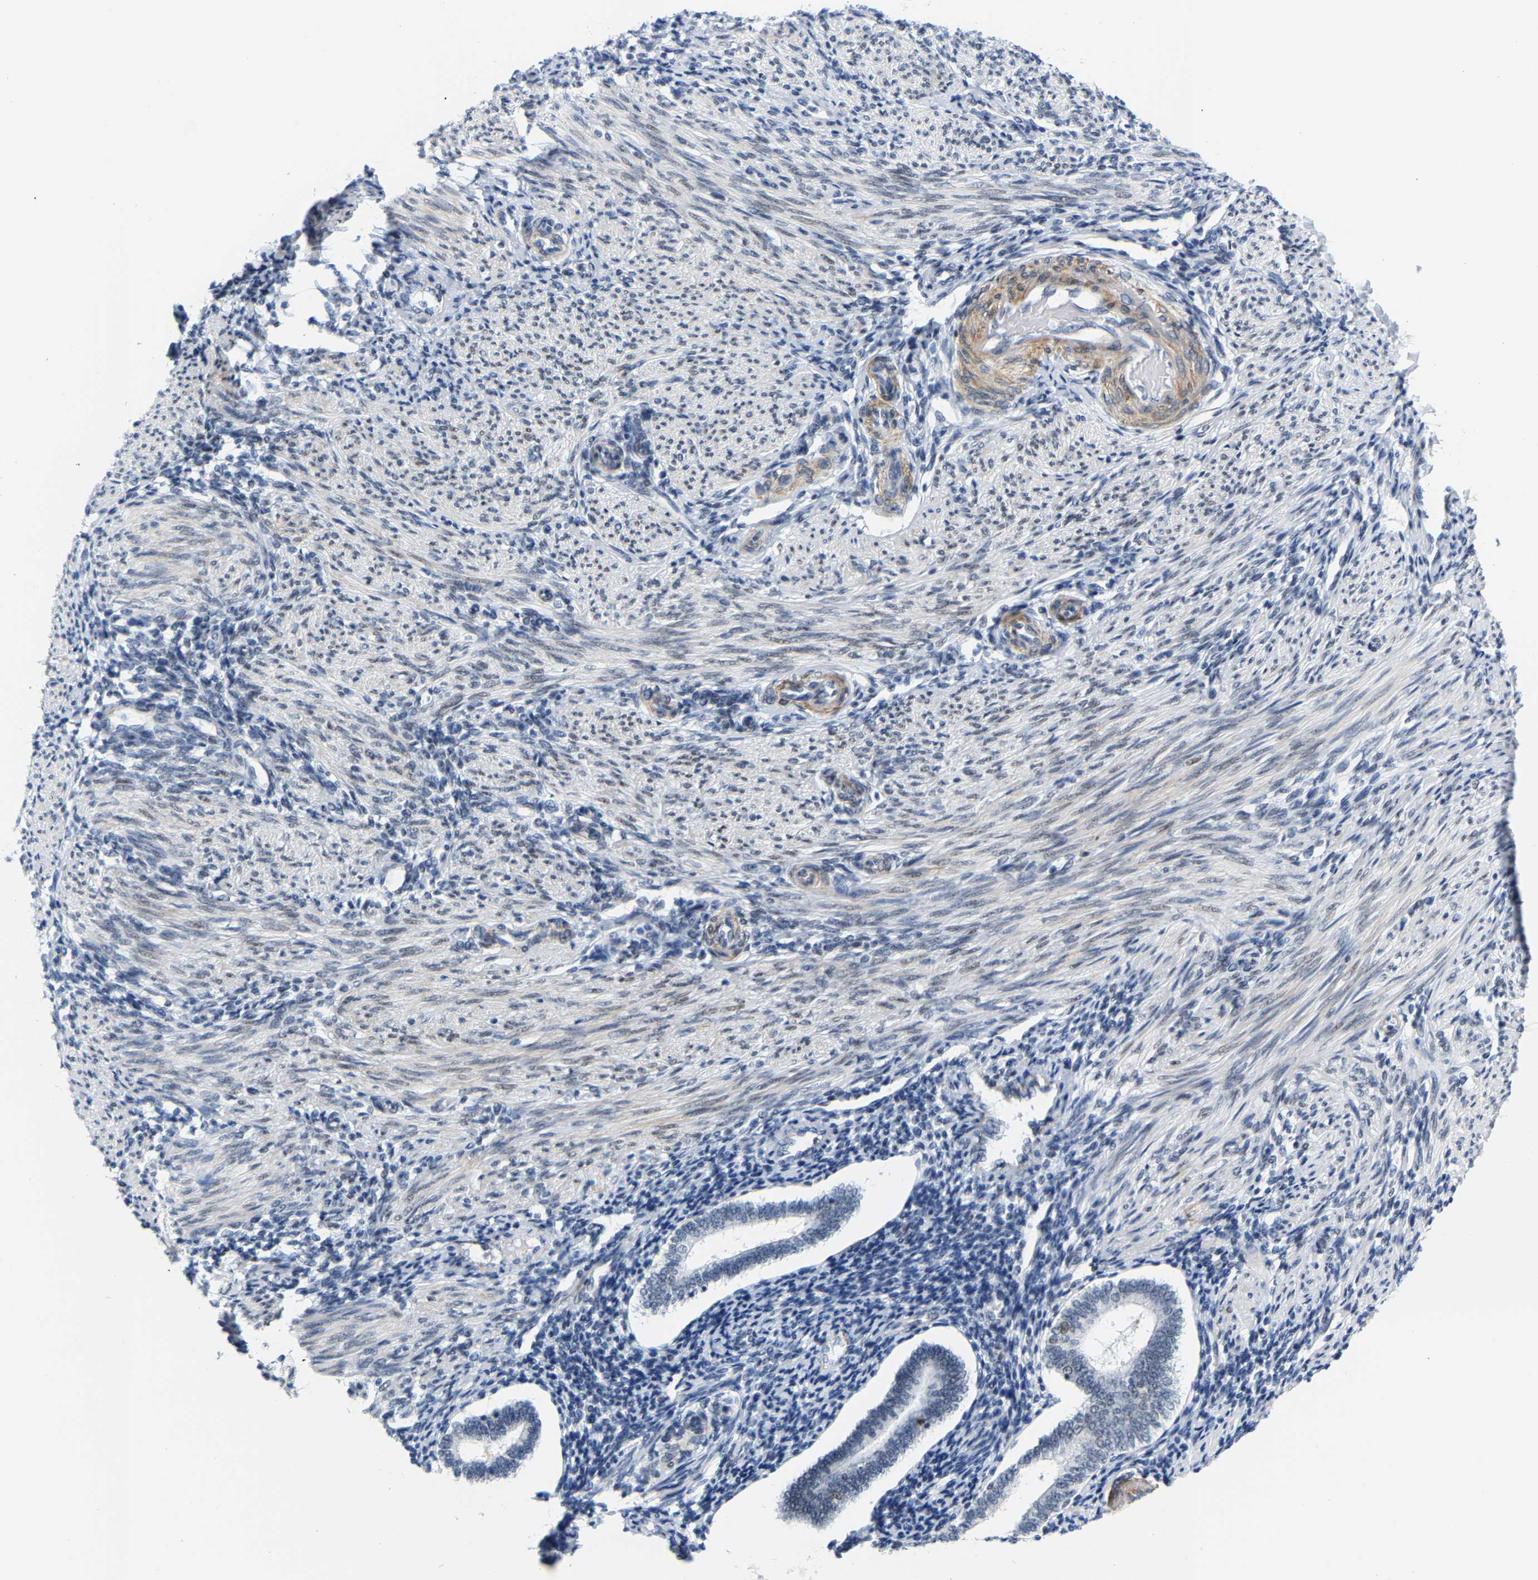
{"staining": {"intensity": "negative", "quantity": "none", "location": "none"}, "tissue": "endometrium", "cell_type": "Cells in endometrial stroma", "image_type": "normal", "snomed": [{"axis": "morphology", "description": "Normal tissue, NOS"}, {"axis": "topography", "description": "Endometrium"}], "caption": "There is no significant staining in cells in endometrial stroma of endometrium. (Stains: DAB (3,3'-diaminobenzidine) immunohistochemistry (IHC) with hematoxylin counter stain, Microscopy: brightfield microscopy at high magnification).", "gene": "FAM180A", "patient": {"sex": "female", "age": 42}}